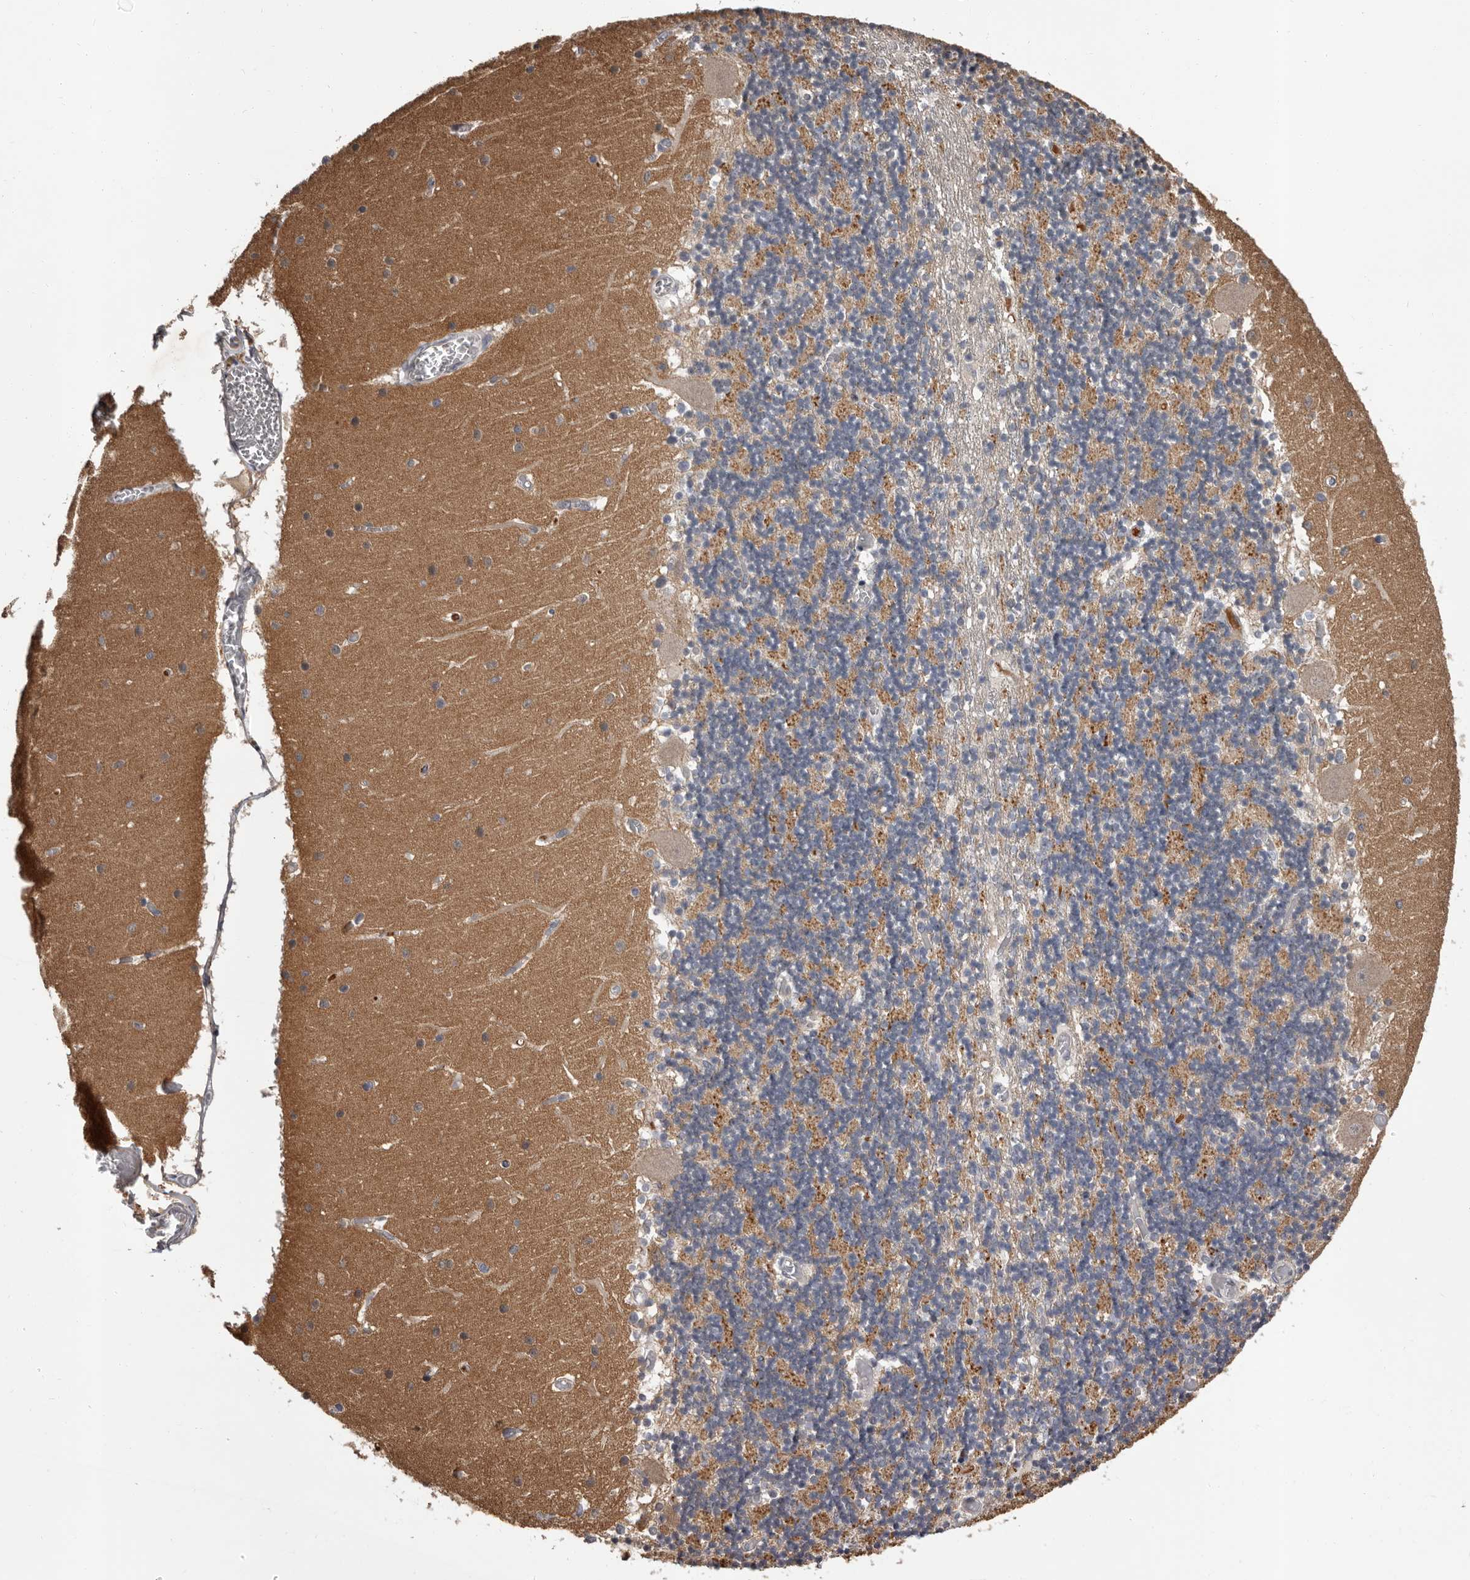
{"staining": {"intensity": "negative", "quantity": "none", "location": "none"}, "tissue": "cerebellum", "cell_type": "Cells in granular layer", "image_type": "normal", "snomed": [{"axis": "morphology", "description": "Normal tissue, NOS"}, {"axis": "topography", "description": "Cerebellum"}], "caption": "High power microscopy photomicrograph of an IHC micrograph of normal cerebellum, revealing no significant expression in cells in granular layer. Nuclei are stained in blue.", "gene": "MED8", "patient": {"sex": "female", "age": 28}}